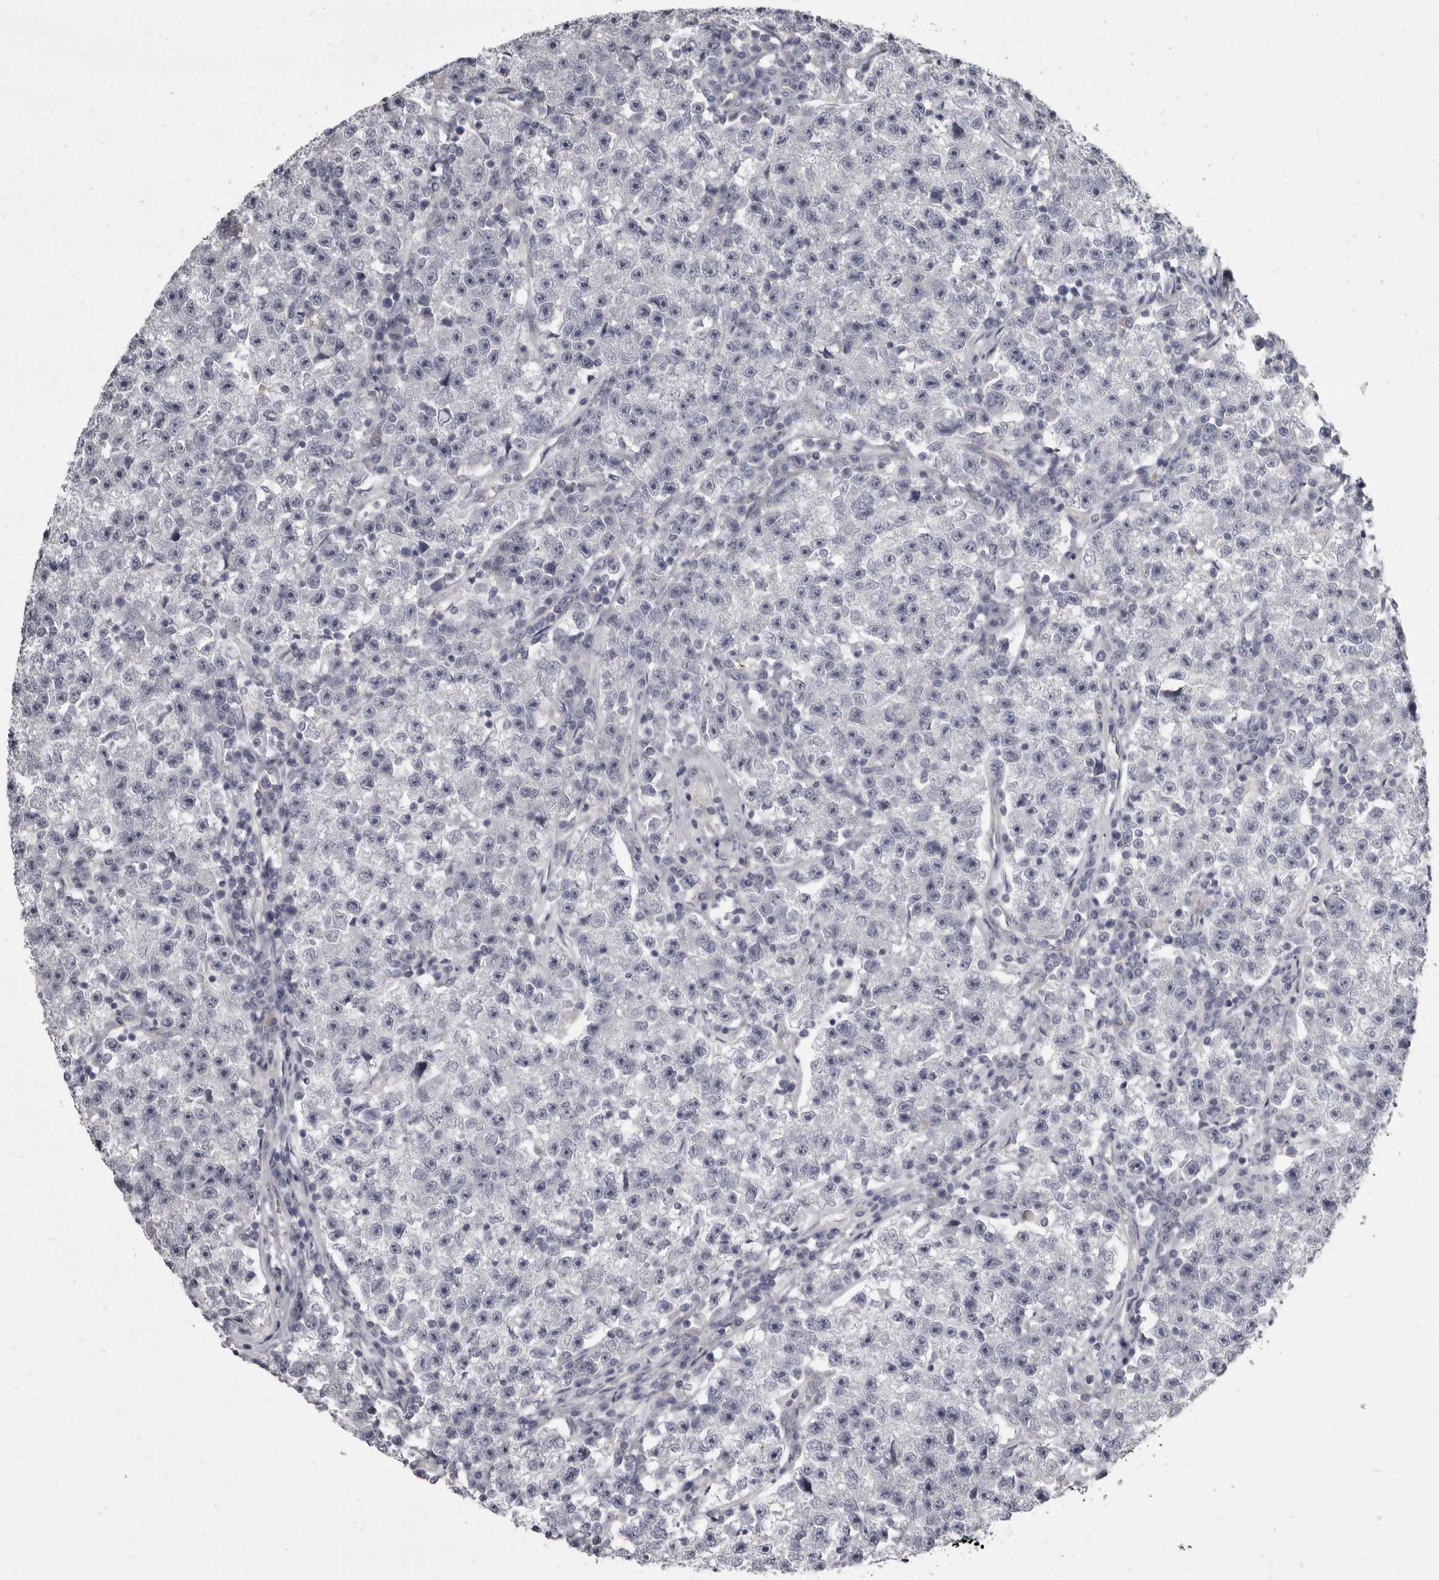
{"staining": {"intensity": "negative", "quantity": "none", "location": "none"}, "tissue": "testis cancer", "cell_type": "Tumor cells", "image_type": "cancer", "snomed": [{"axis": "morphology", "description": "Seminoma, NOS"}, {"axis": "topography", "description": "Testis"}], "caption": "Immunohistochemistry (IHC) histopathology image of neoplastic tissue: human testis cancer (seminoma) stained with DAB exhibits no significant protein positivity in tumor cells.", "gene": "GSK3B", "patient": {"sex": "male", "age": 22}}